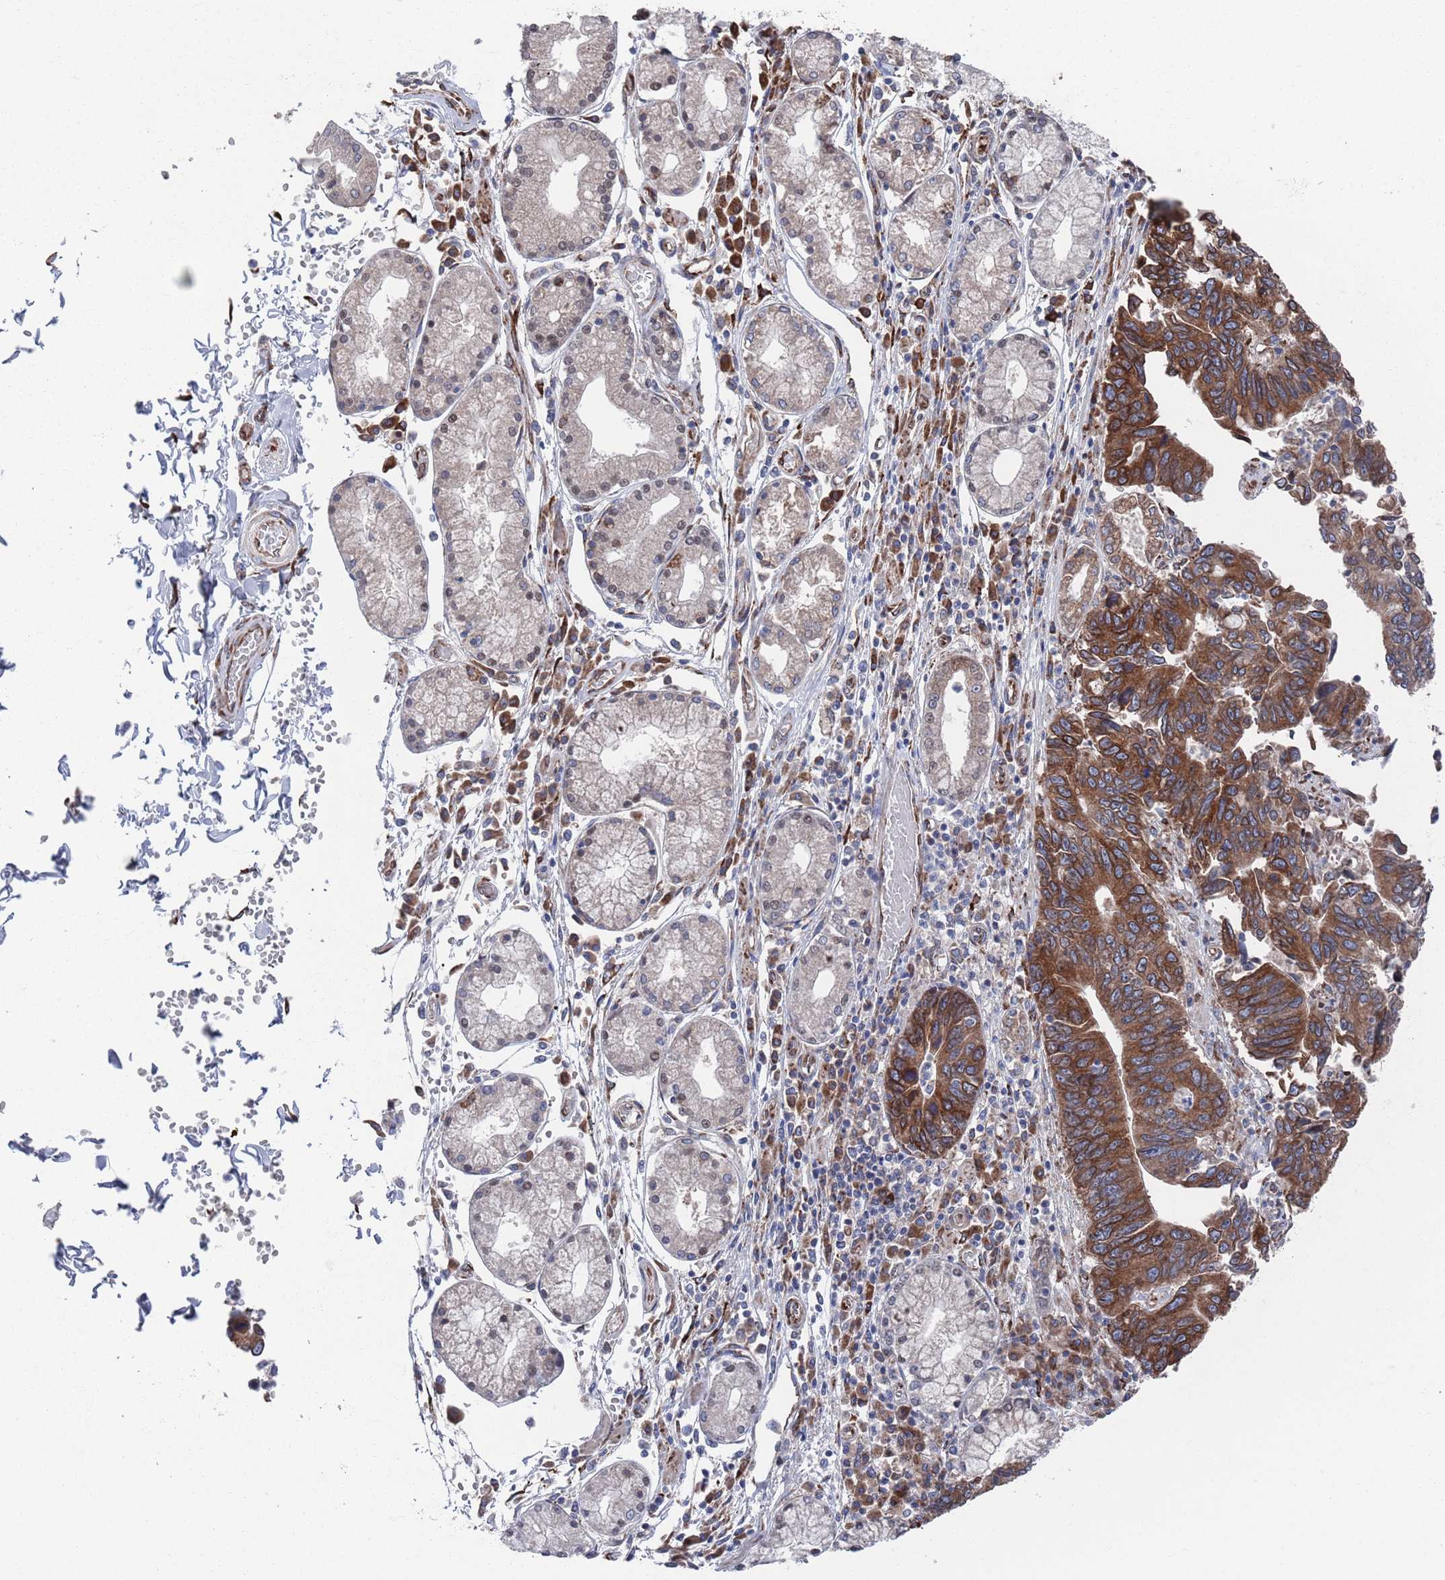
{"staining": {"intensity": "strong", "quantity": ">75%", "location": "cytoplasmic/membranous"}, "tissue": "stomach cancer", "cell_type": "Tumor cells", "image_type": "cancer", "snomed": [{"axis": "morphology", "description": "Adenocarcinoma, NOS"}, {"axis": "topography", "description": "Stomach"}], "caption": "Human stomach adenocarcinoma stained with a protein marker demonstrates strong staining in tumor cells.", "gene": "CCDC106", "patient": {"sex": "male", "age": 59}}